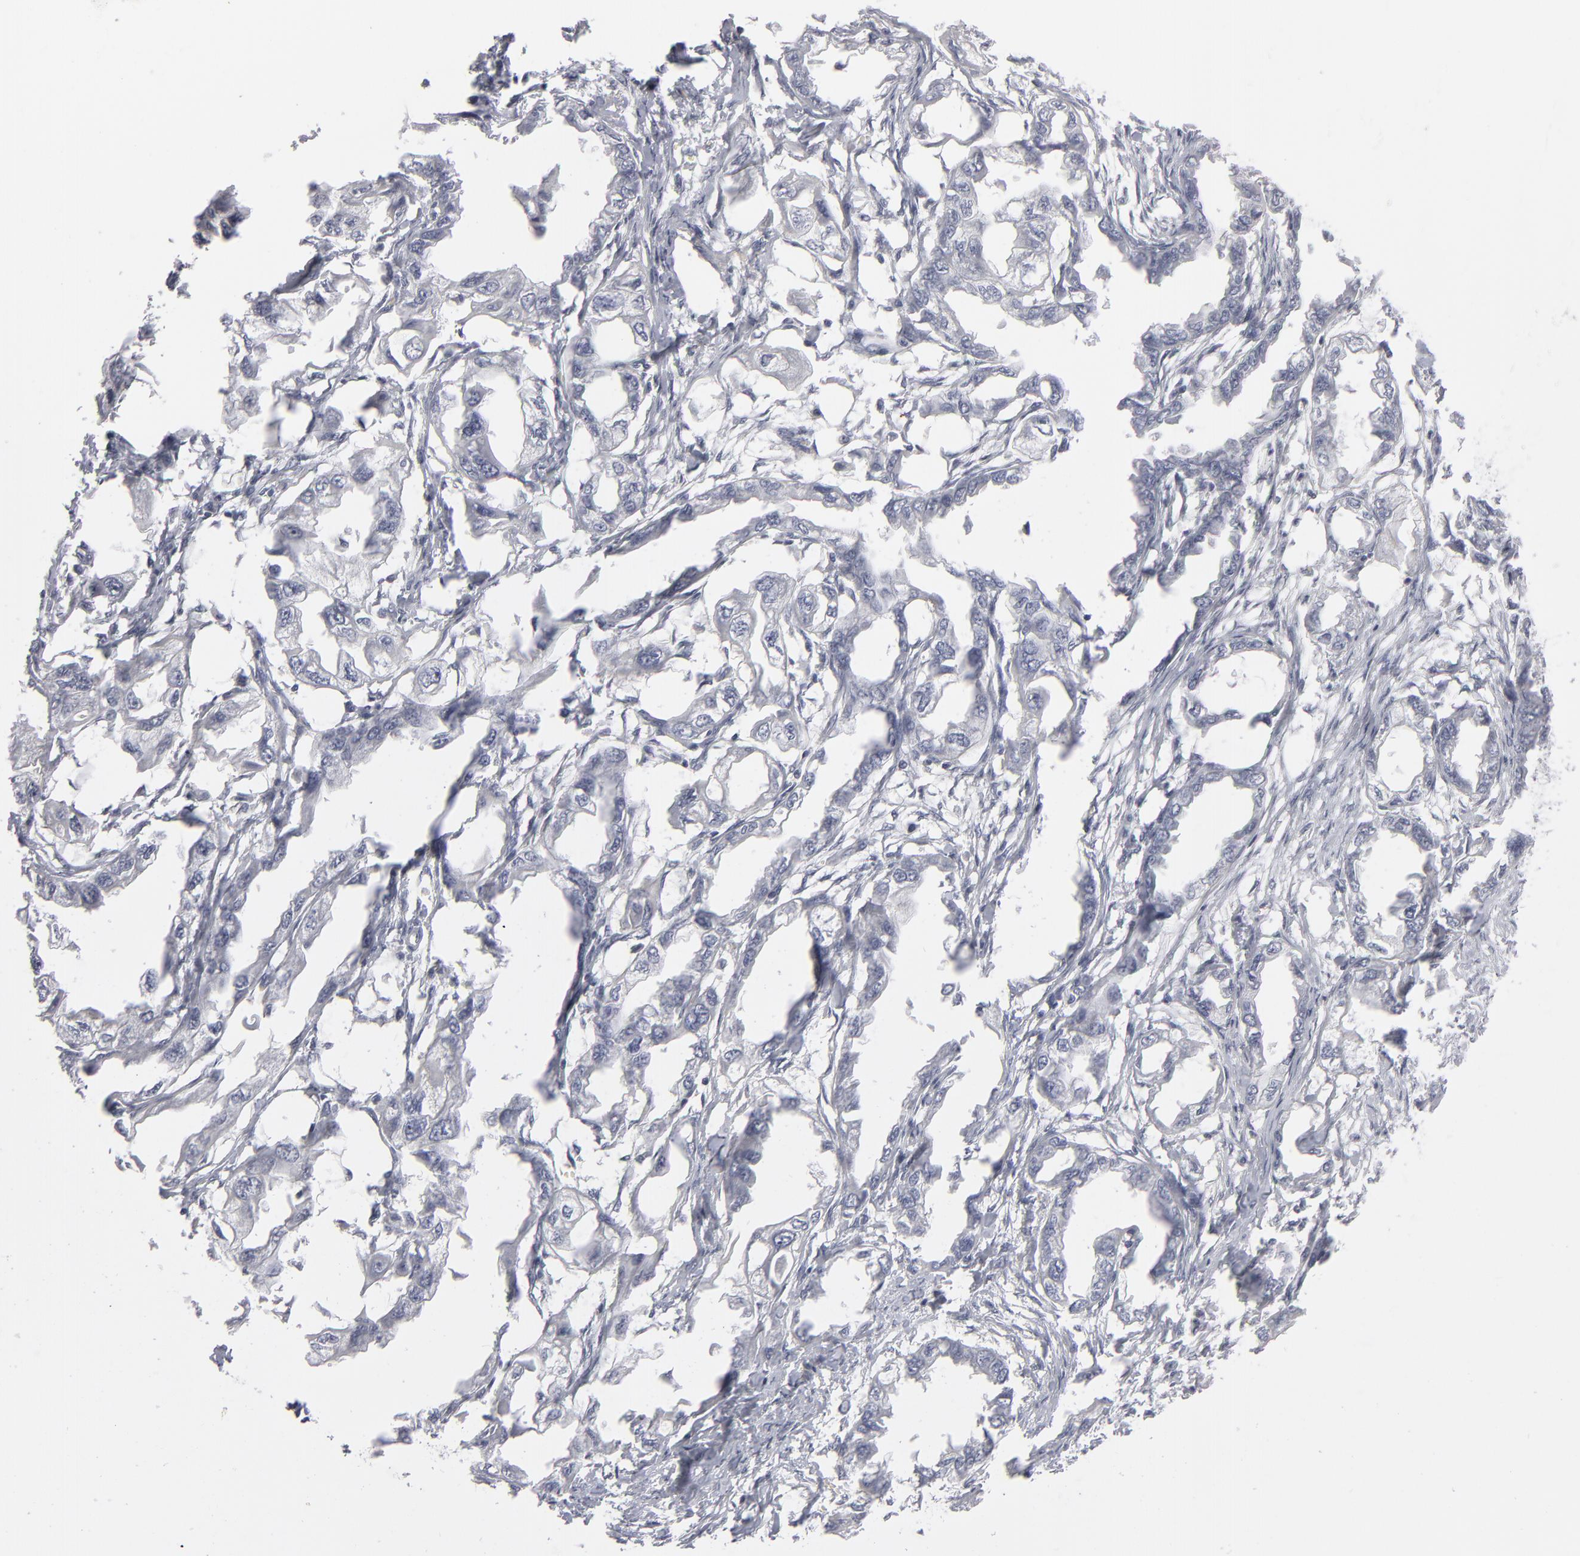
{"staining": {"intensity": "negative", "quantity": "none", "location": "none"}, "tissue": "endometrial cancer", "cell_type": "Tumor cells", "image_type": "cancer", "snomed": [{"axis": "morphology", "description": "Adenocarcinoma, NOS"}, {"axis": "topography", "description": "Endometrium"}], "caption": "This is an immunohistochemistry (IHC) photomicrograph of adenocarcinoma (endometrial). There is no staining in tumor cells.", "gene": "KIAA1210", "patient": {"sex": "female", "age": 67}}